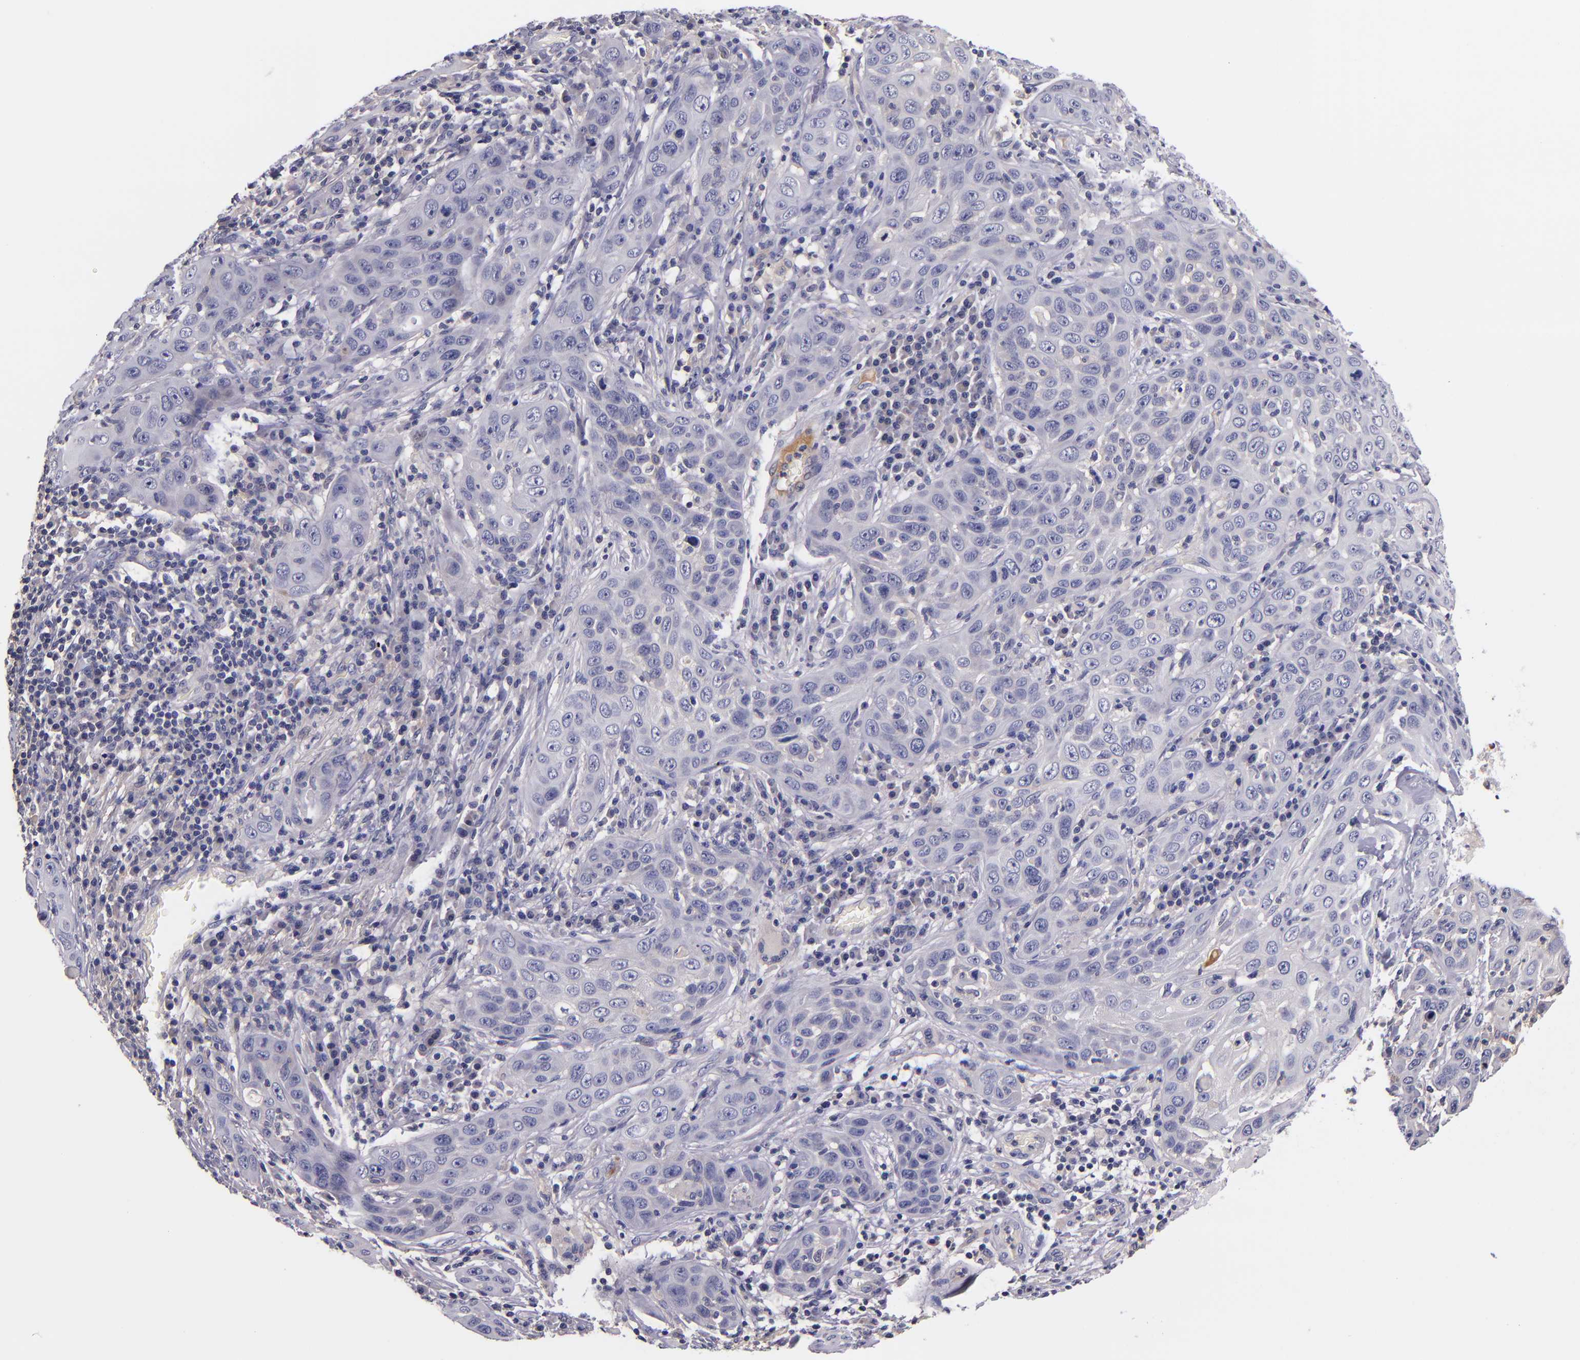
{"staining": {"intensity": "weak", "quantity": "25%-75%", "location": "cytoplasmic/membranous"}, "tissue": "skin cancer", "cell_type": "Tumor cells", "image_type": "cancer", "snomed": [{"axis": "morphology", "description": "Squamous cell carcinoma, NOS"}, {"axis": "topography", "description": "Skin"}], "caption": "Human skin squamous cell carcinoma stained with a brown dye demonstrates weak cytoplasmic/membranous positive staining in approximately 25%-75% of tumor cells.", "gene": "RBP4", "patient": {"sex": "male", "age": 84}}